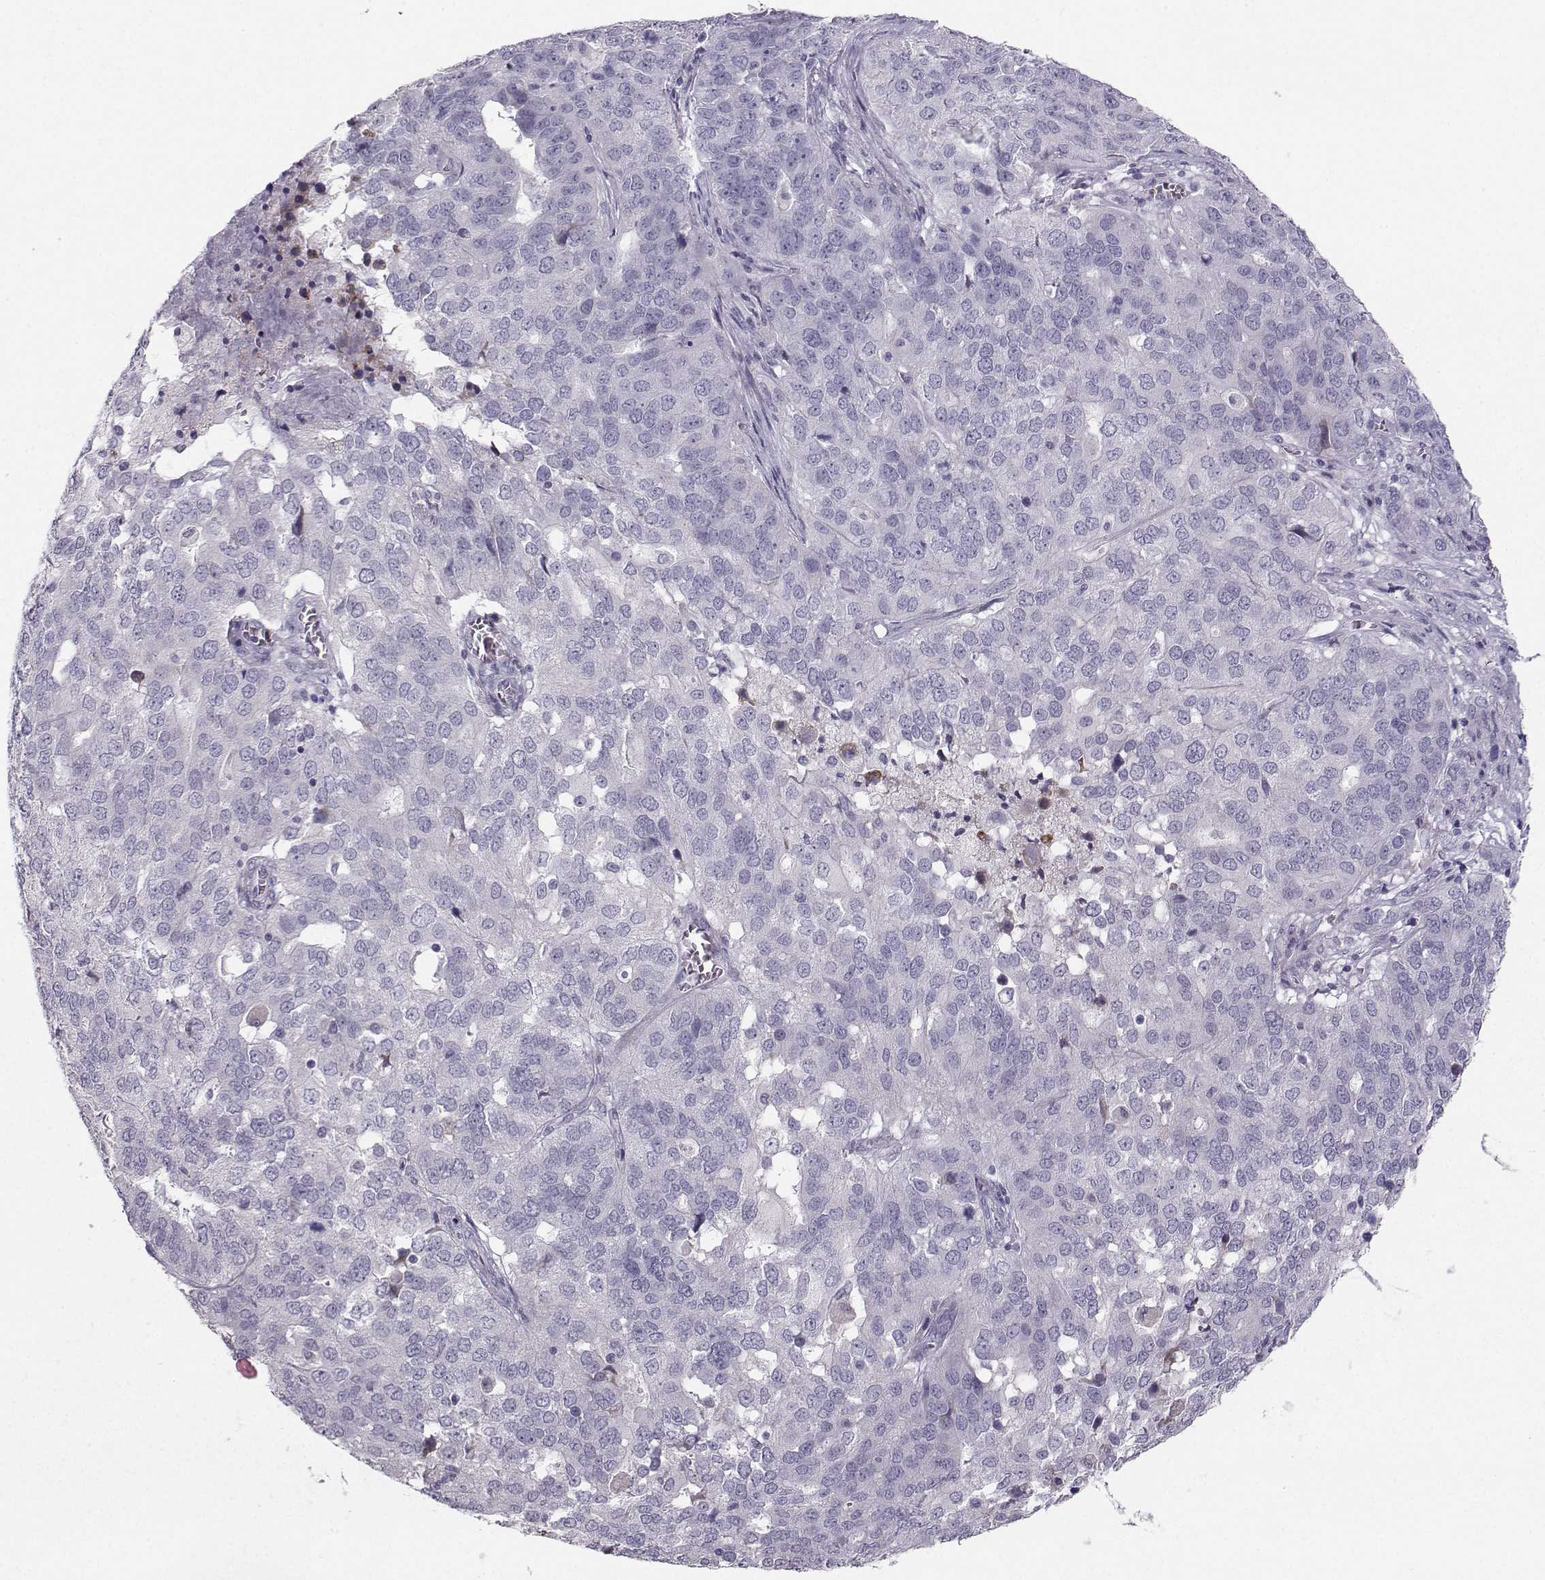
{"staining": {"intensity": "negative", "quantity": "none", "location": "none"}, "tissue": "ovarian cancer", "cell_type": "Tumor cells", "image_type": "cancer", "snomed": [{"axis": "morphology", "description": "Carcinoma, endometroid"}, {"axis": "topography", "description": "Soft tissue"}, {"axis": "topography", "description": "Ovary"}], "caption": "The image reveals no significant positivity in tumor cells of ovarian endometroid carcinoma.", "gene": "CASR", "patient": {"sex": "female", "age": 52}}